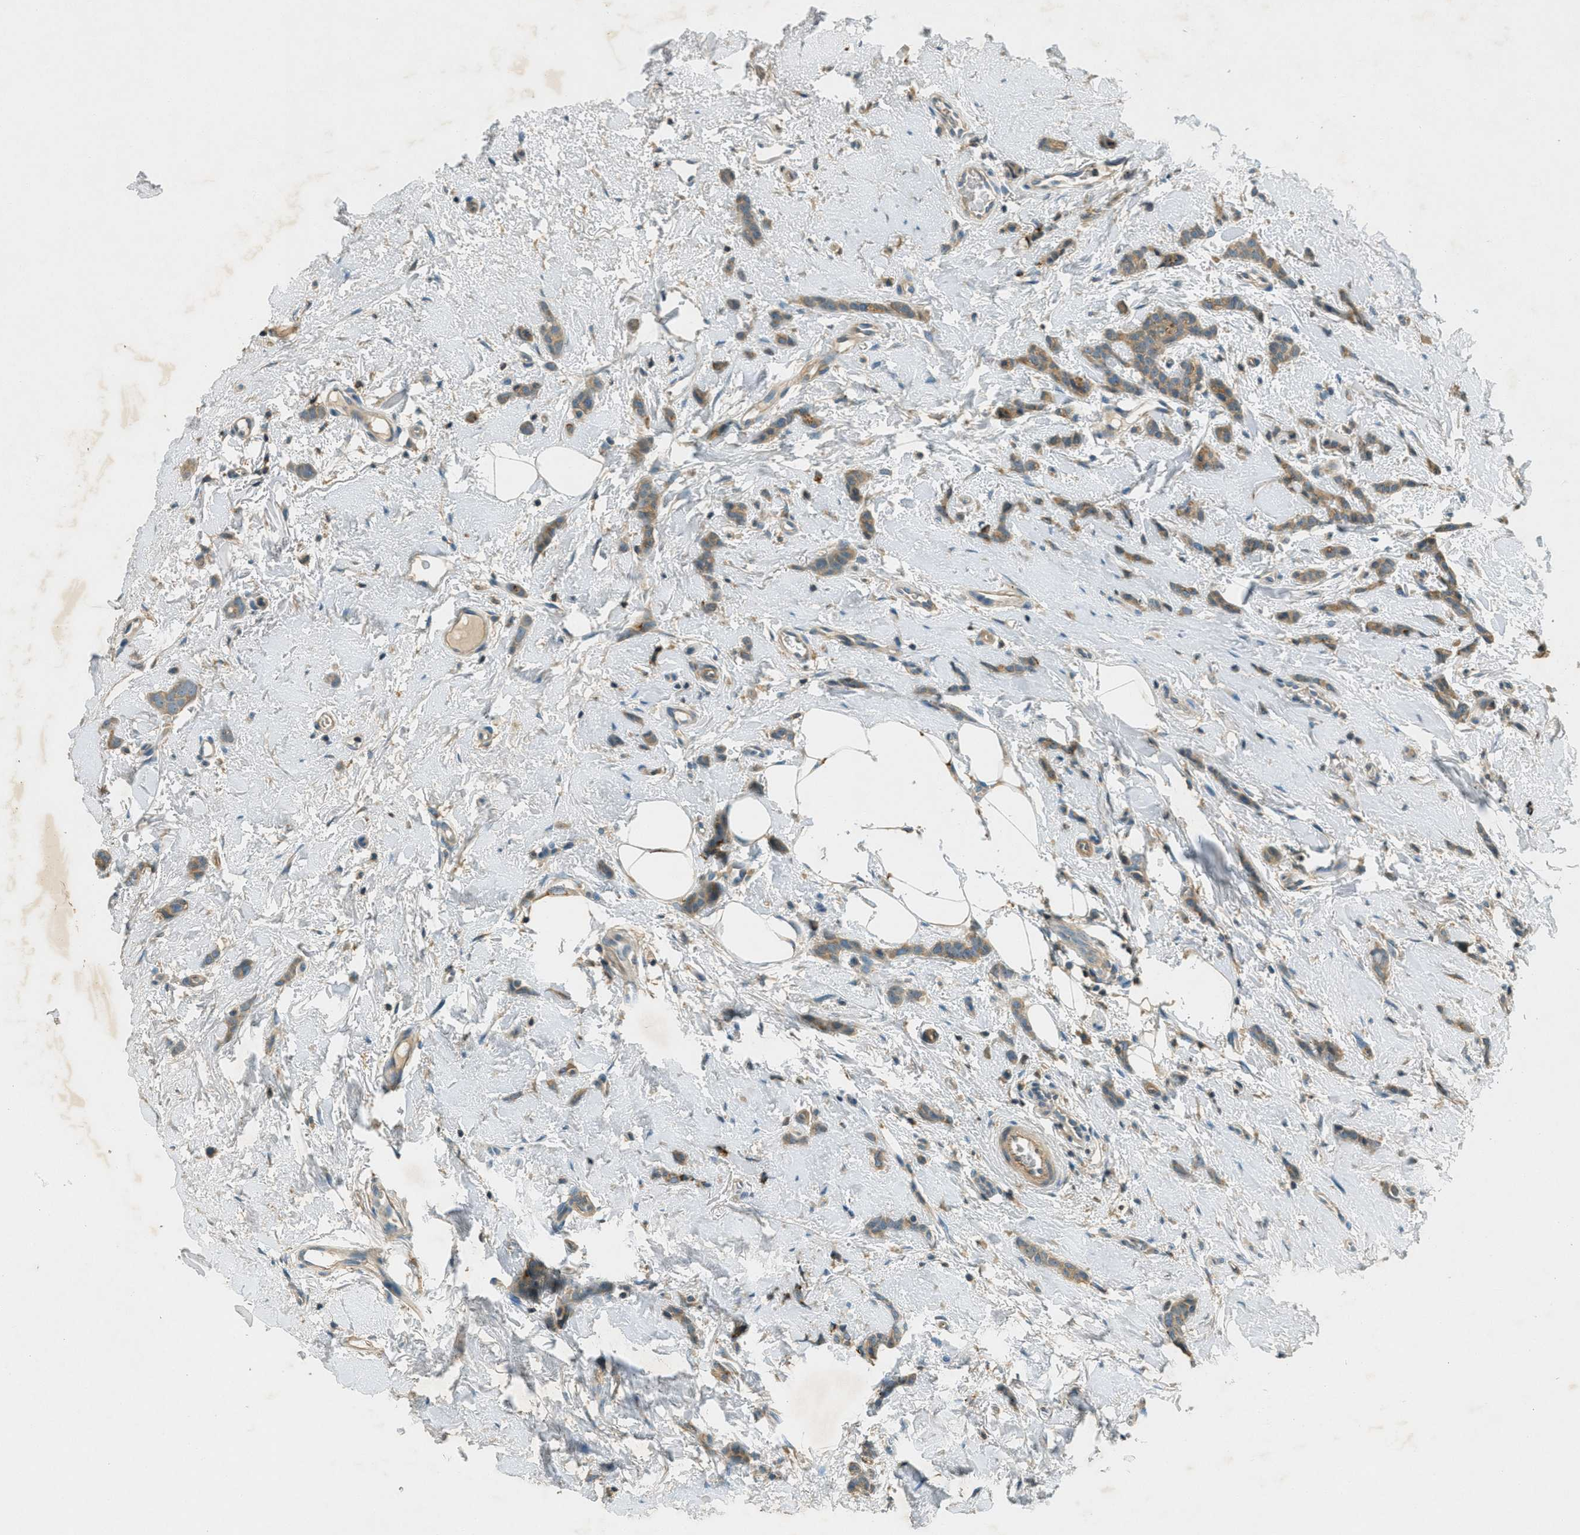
{"staining": {"intensity": "moderate", "quantity": ">75%", "location": "cytoplasmic/membranous"}, "tissue": "breast cancer", "cell_type": "Tumor cells", "image_type": "cancer", "snomed": [{"axis": "morphology", "description": "Lobular carcinoma"}, {"axis": "topography", "description": "Skin"}, {"axis": "topography", "description": "Breast"}], "caption": "An immunohistochemistry (IHC) photomicrograph of neoplastic tissue is shown. Protein staining in brown labels moderate cytoplasmic/membranous positivity in lobular carcinoma (breast) within tumor cells.", "gene": "NUDT4", "patient": {"sex": "female", "age": 46}}